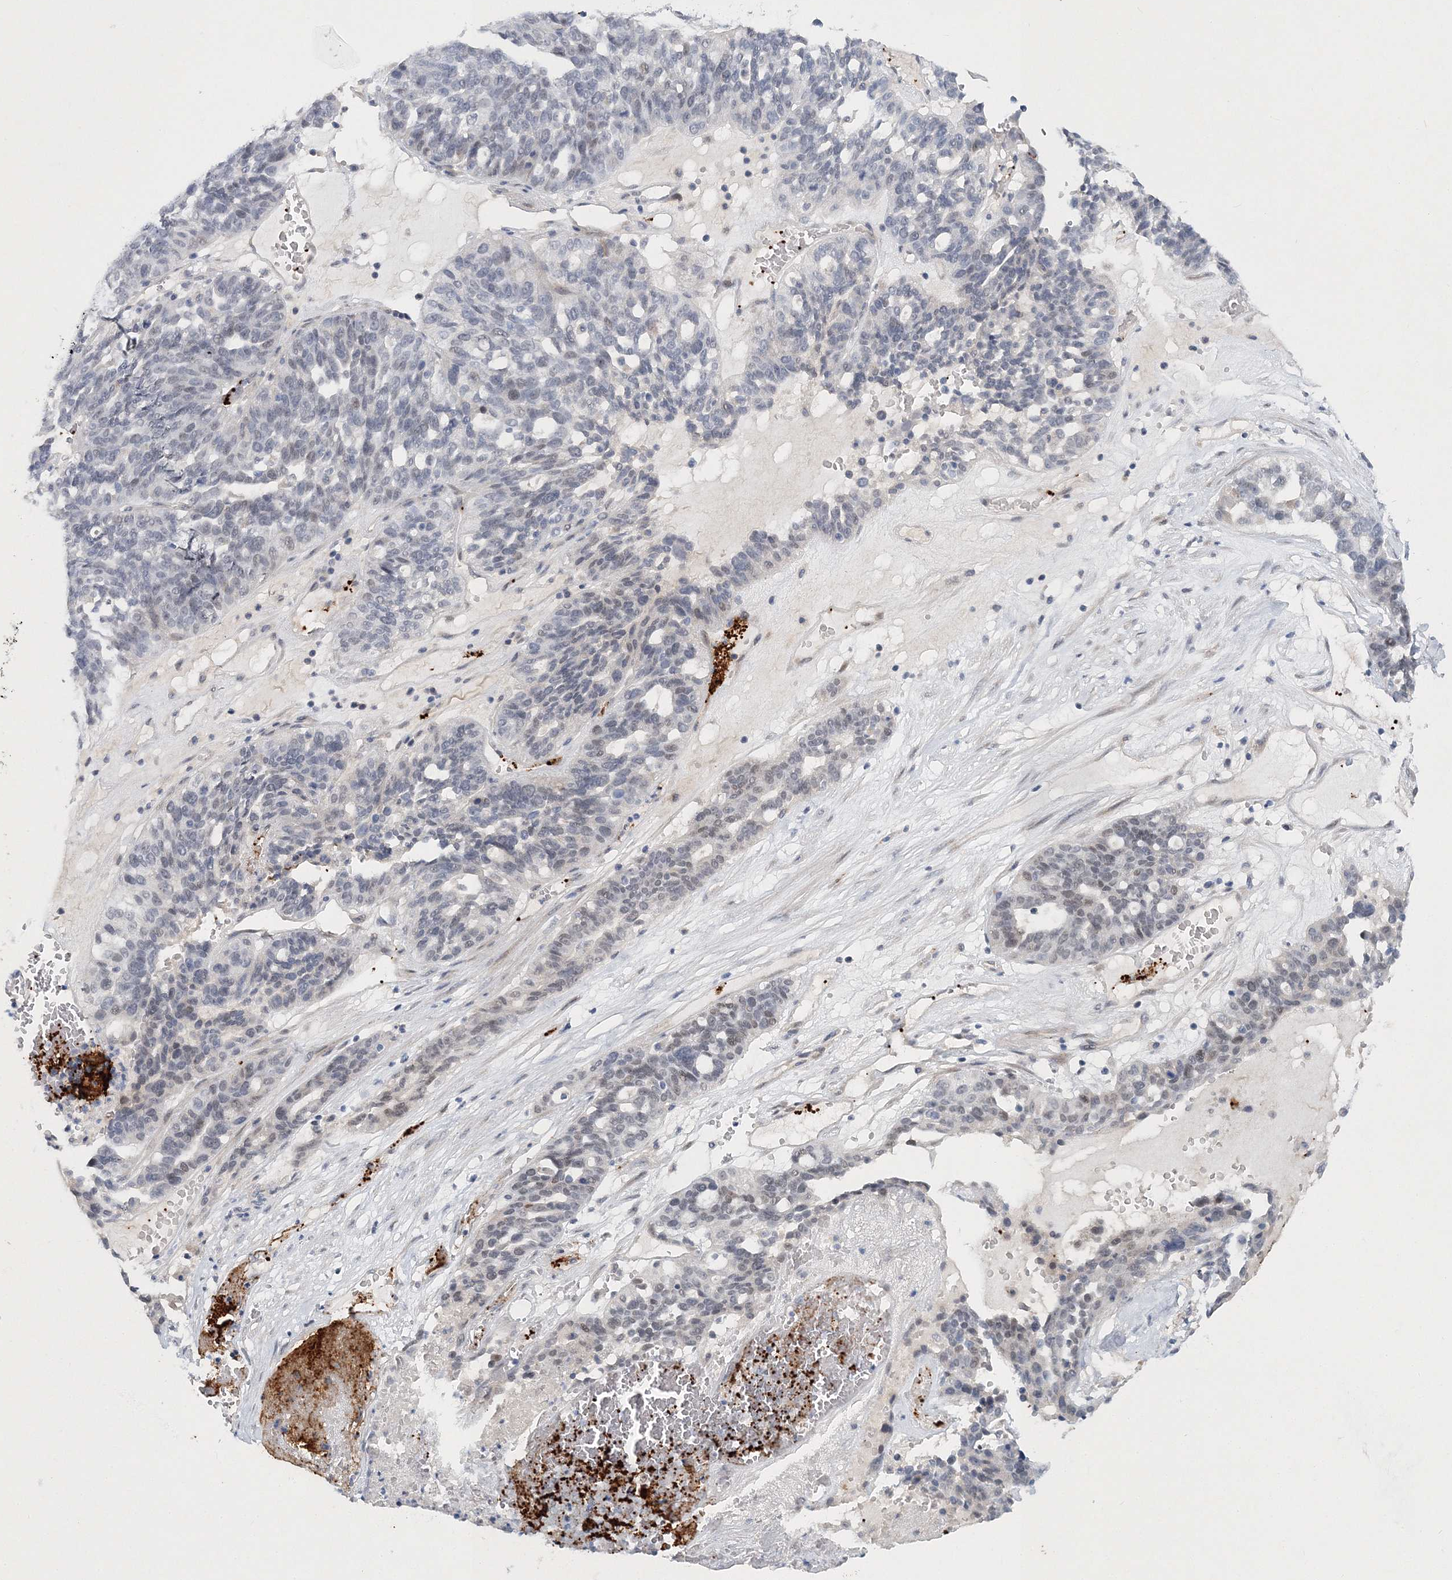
{"staining": {"intensity": "negative", "quantity": "none", "location": "none"}, "tissue": "ovarian cancer", "cell_type": "Tumor cells", "image_type": "cancer", "snomed": [{"axis": "morphology", "description": "Cystadenocarcinoma, serous, NOS"}, {"axis": "topography", "description": "Ovary"}], "caption": "Human serous cystadenocarcinoma (ovarian) stained for a protein using immunohistochemistry (IHC) exhibits no positivity in tumor cells.", "gene": "MYOZ2", "patient": {"sex": "female", "age": 59}}